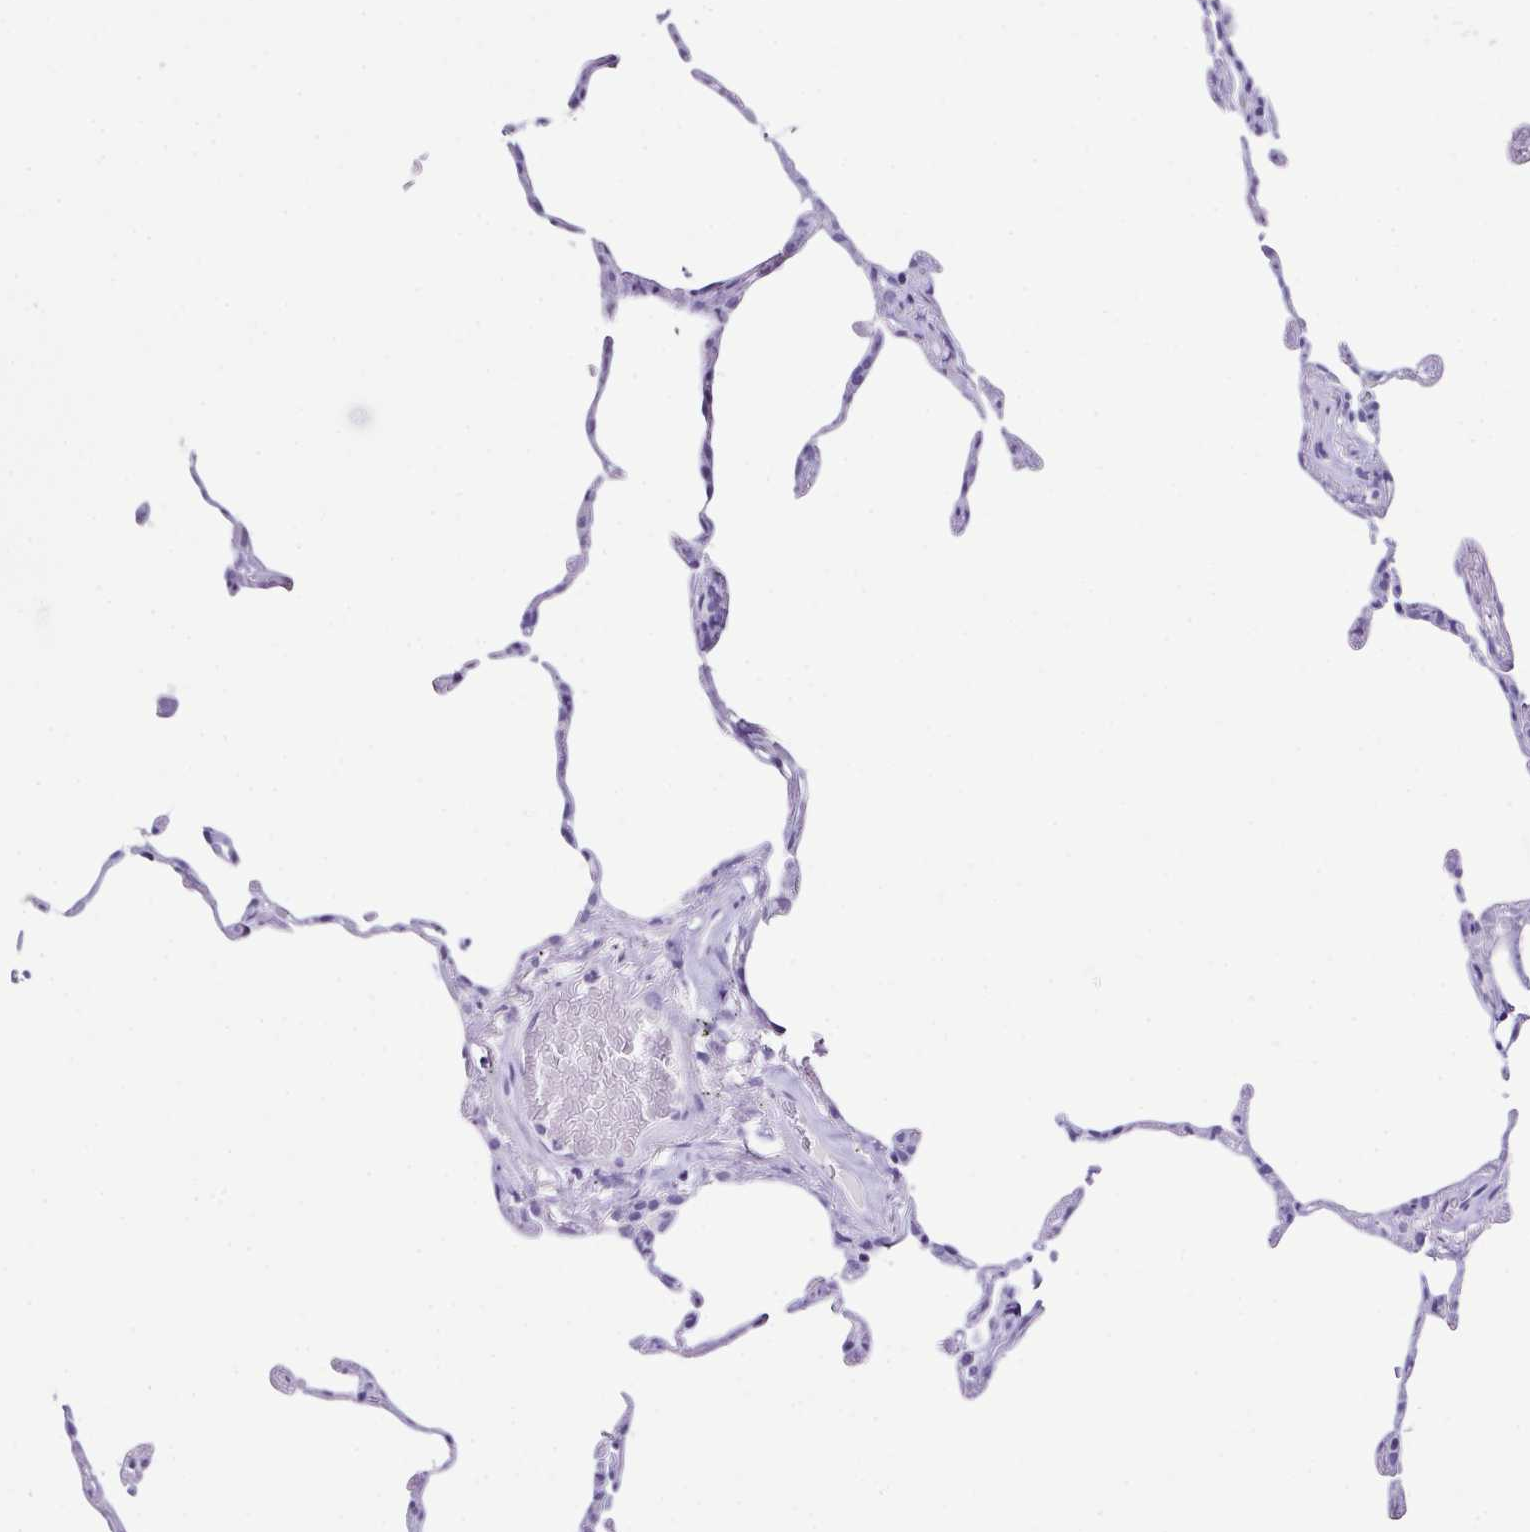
{"staining": {"intensity": "negative", "quantity": "none", "location": "none"}, "tissue": "lung", "cell_type": "Alveolar cells", "image_type": "normal", "snomed": [{"axis": "morphology", "description": "Normal tissue, NOS"}, {"axis": "topography", "description": "Lung"}], "caption": "DAB (3,3'-diaminobenzidine) immunohistochemical staining of unremarkable lung shows no significant expression in alveolar cells.", "gene": "LGALS4", "patient": {"sex": "female", "age": 57}}